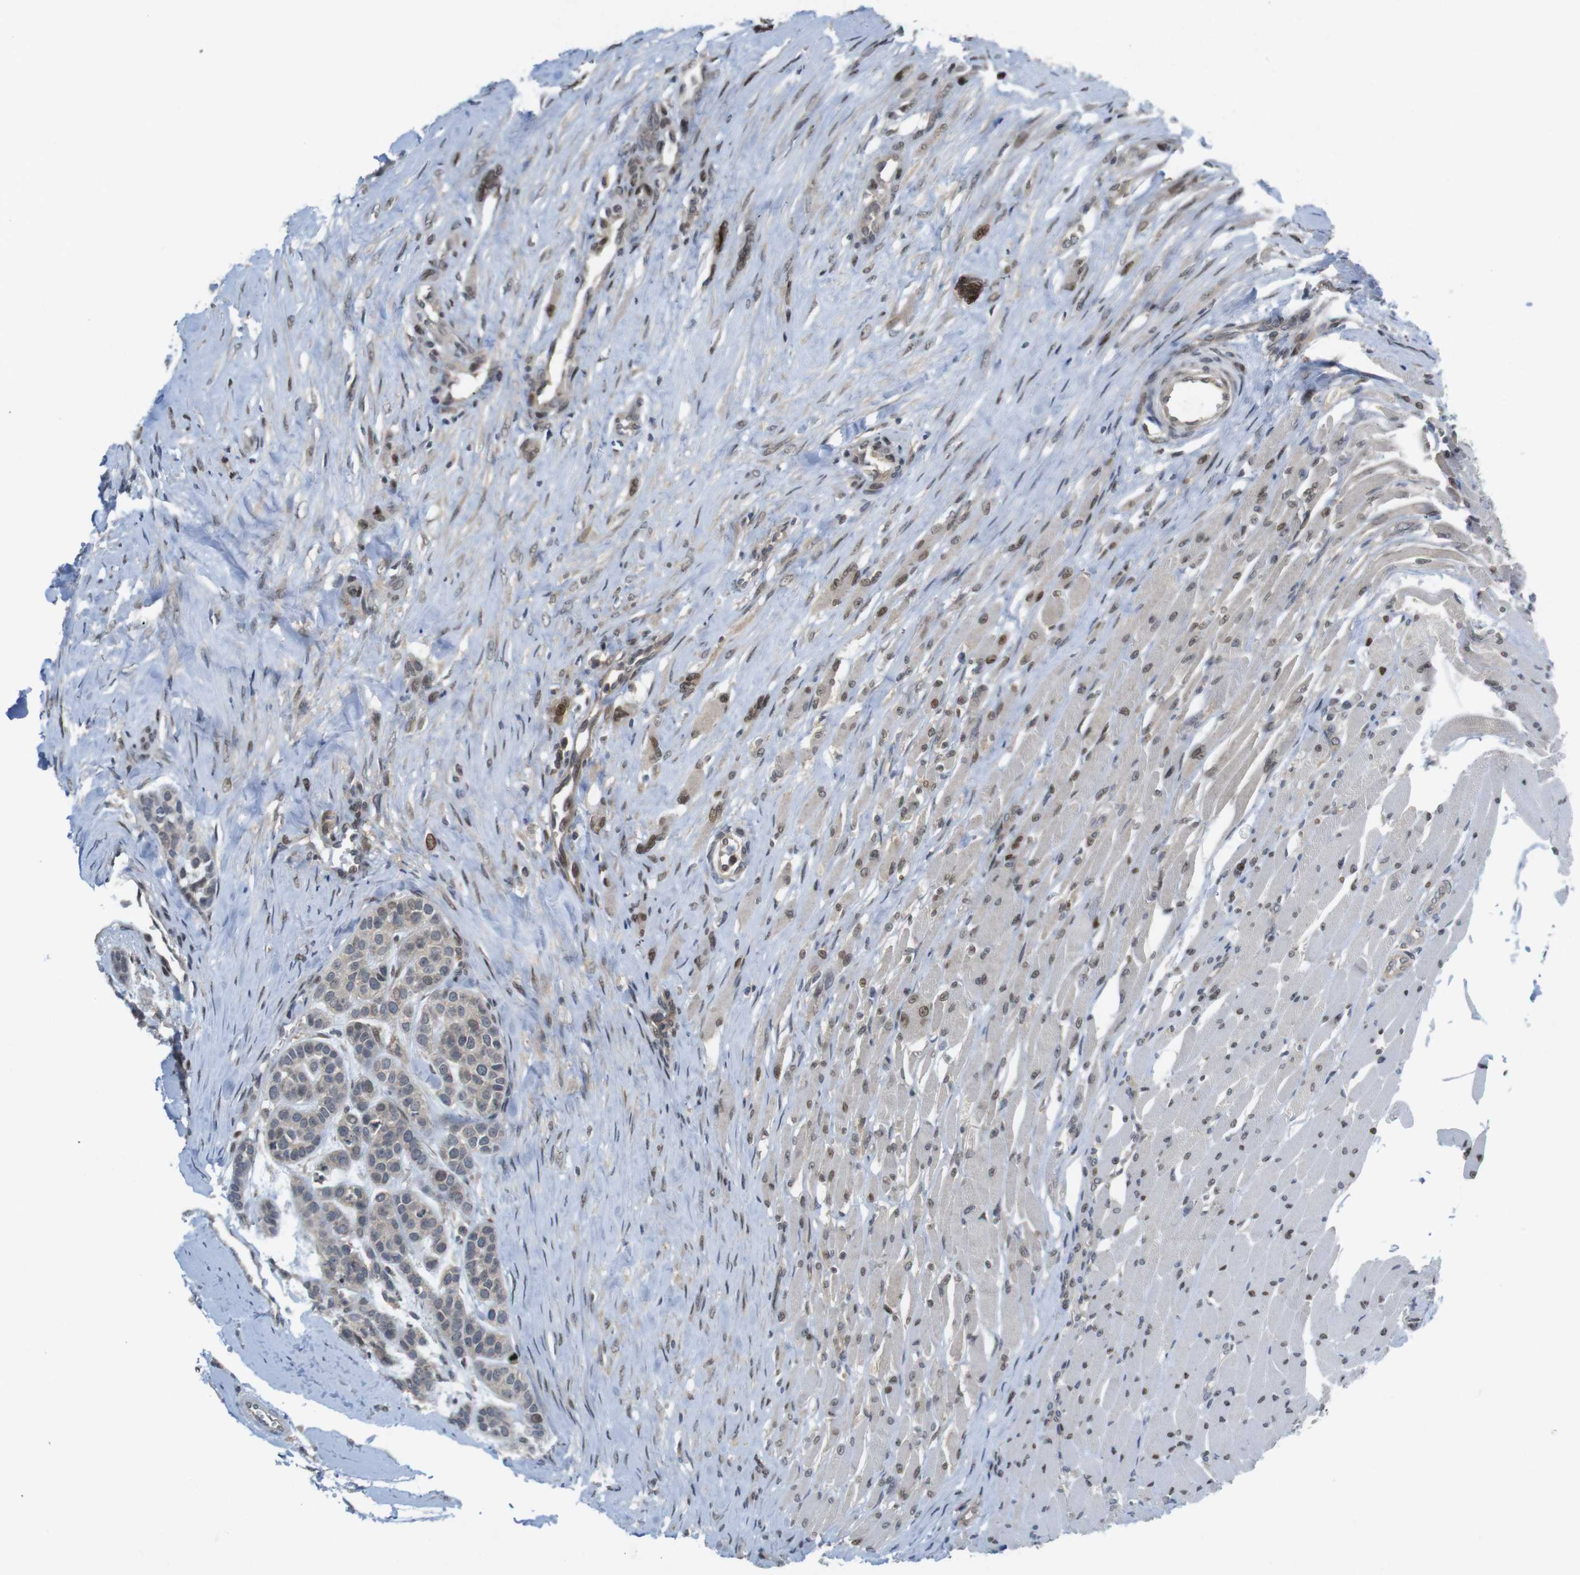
{"staining": {"intensity": "weak", "quantity": ">75%", "location": "cytoplasmic/membranous"}, "tissue": "head and neck cancer", "cell_type": "Tumor cells", "image_type": "cancer", "snomed": [{"axis": "morphology", "description": "Adenocarcinoma, NOS"}, {"axis": "morphology", "description": "Adenoma, NOS"}, {"axis": "topography", "description": "Head-Neck"}], "caption": "Brown immunohistochemical staining in adenocarcinoma (head and neck) demonstrates weak cytoplasmic/membranous positivity in approximately >75% of tumor cells. Nuclei are stained in blue.", "gene": "RCC1", "patient": {"sex": "female", "age": 55}}